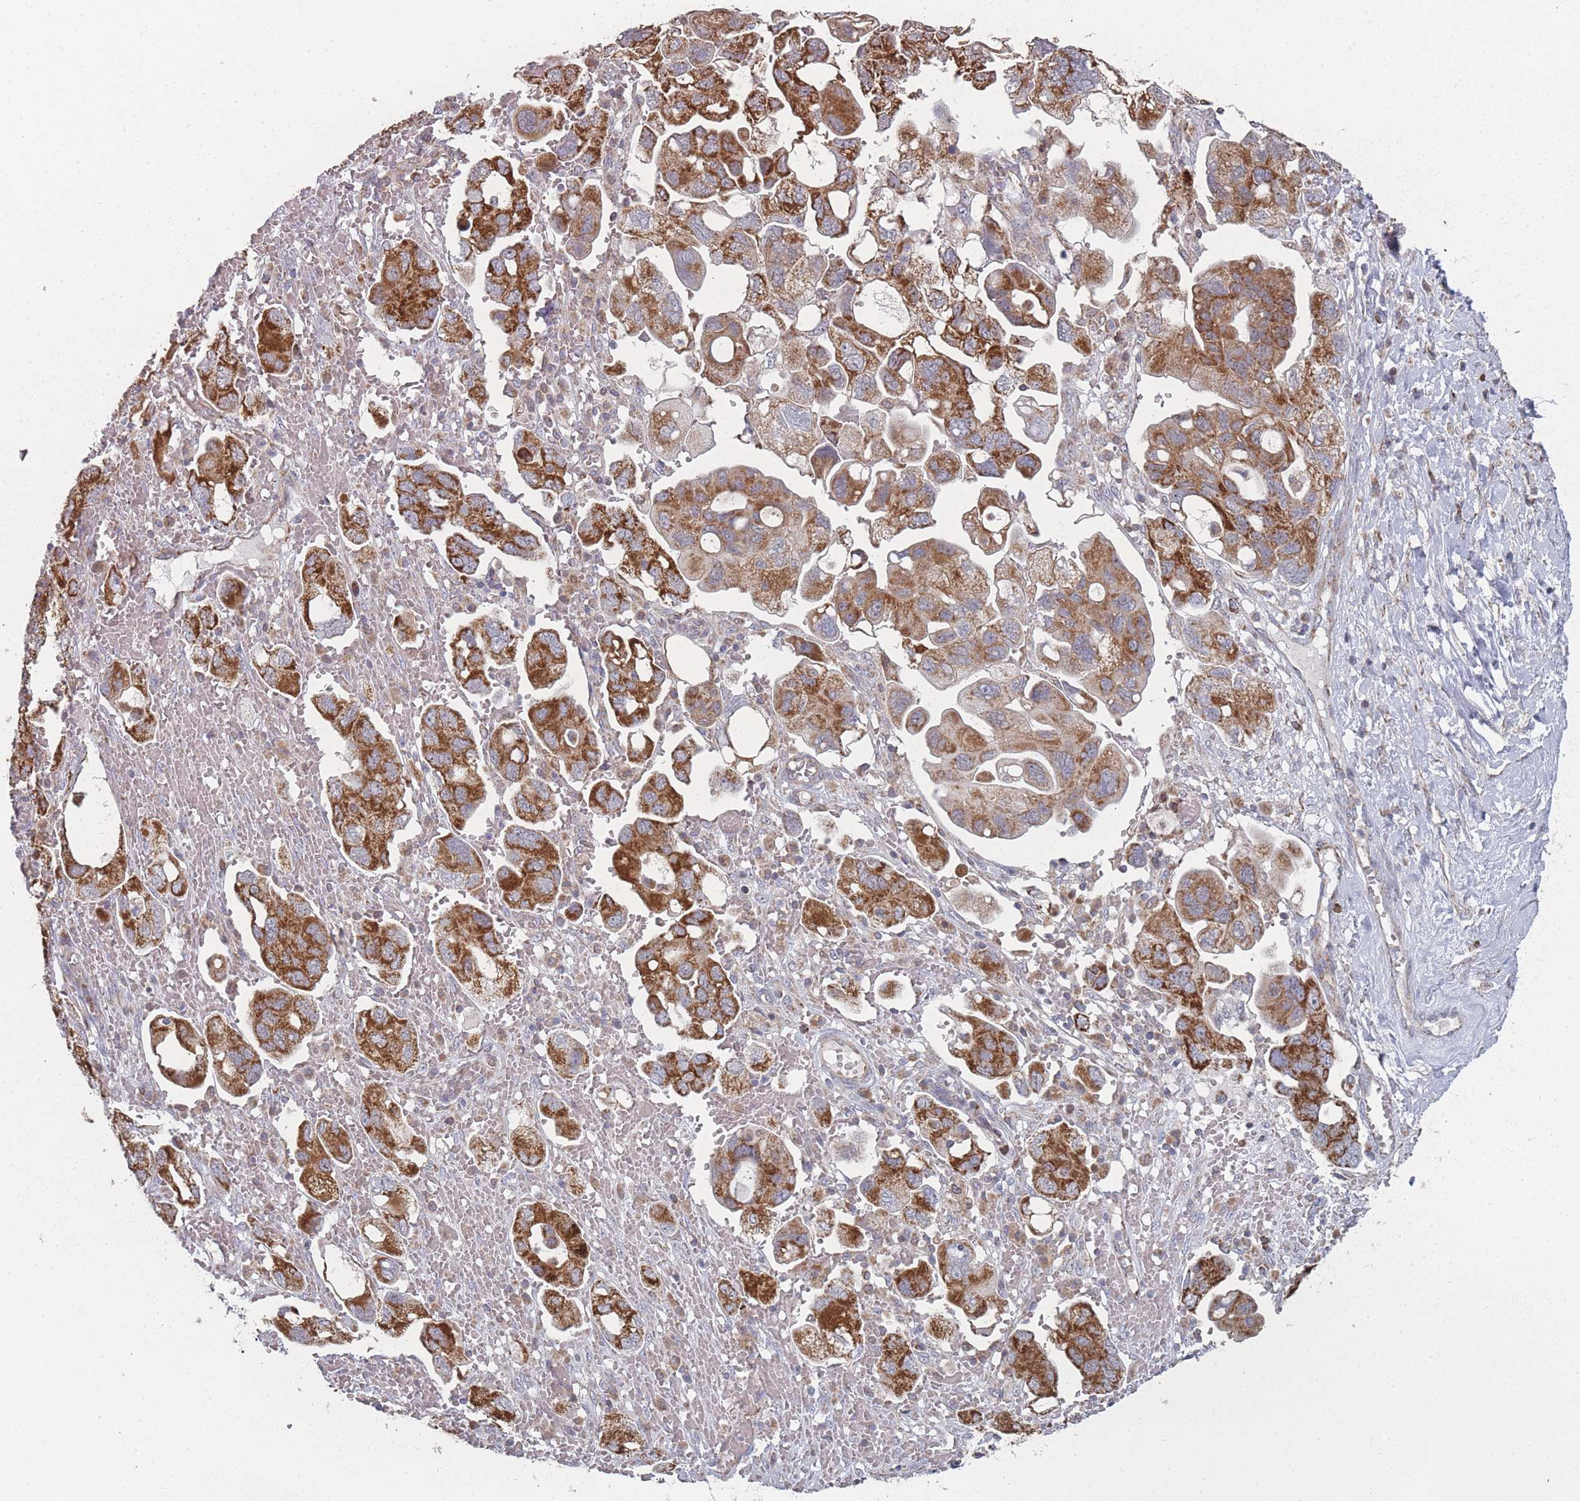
{"staining": {"intensity": "strong", "quantity": ">75%", "location": "cytoplasmic/membranous"}, "tissue": "ovarian cancer", "cell_type": "Tumor cells", "image_type": "cancer", "snomed": [{"axis": "morphology", "description": "Carcinoma, NOS"}, {"axis": "morphology", "description": "Cystadenocarcinoma, serous, NOS"}, {"axis": "topography", "description": "Ovary"}], "caption": "Tumor cells exhibit high levels of strong cytoplasmic/membranous staining in about >75% of cells in ovarian cancer.", "gene": "PSMB3", "patient": {"sex": "female", "age": 69}}